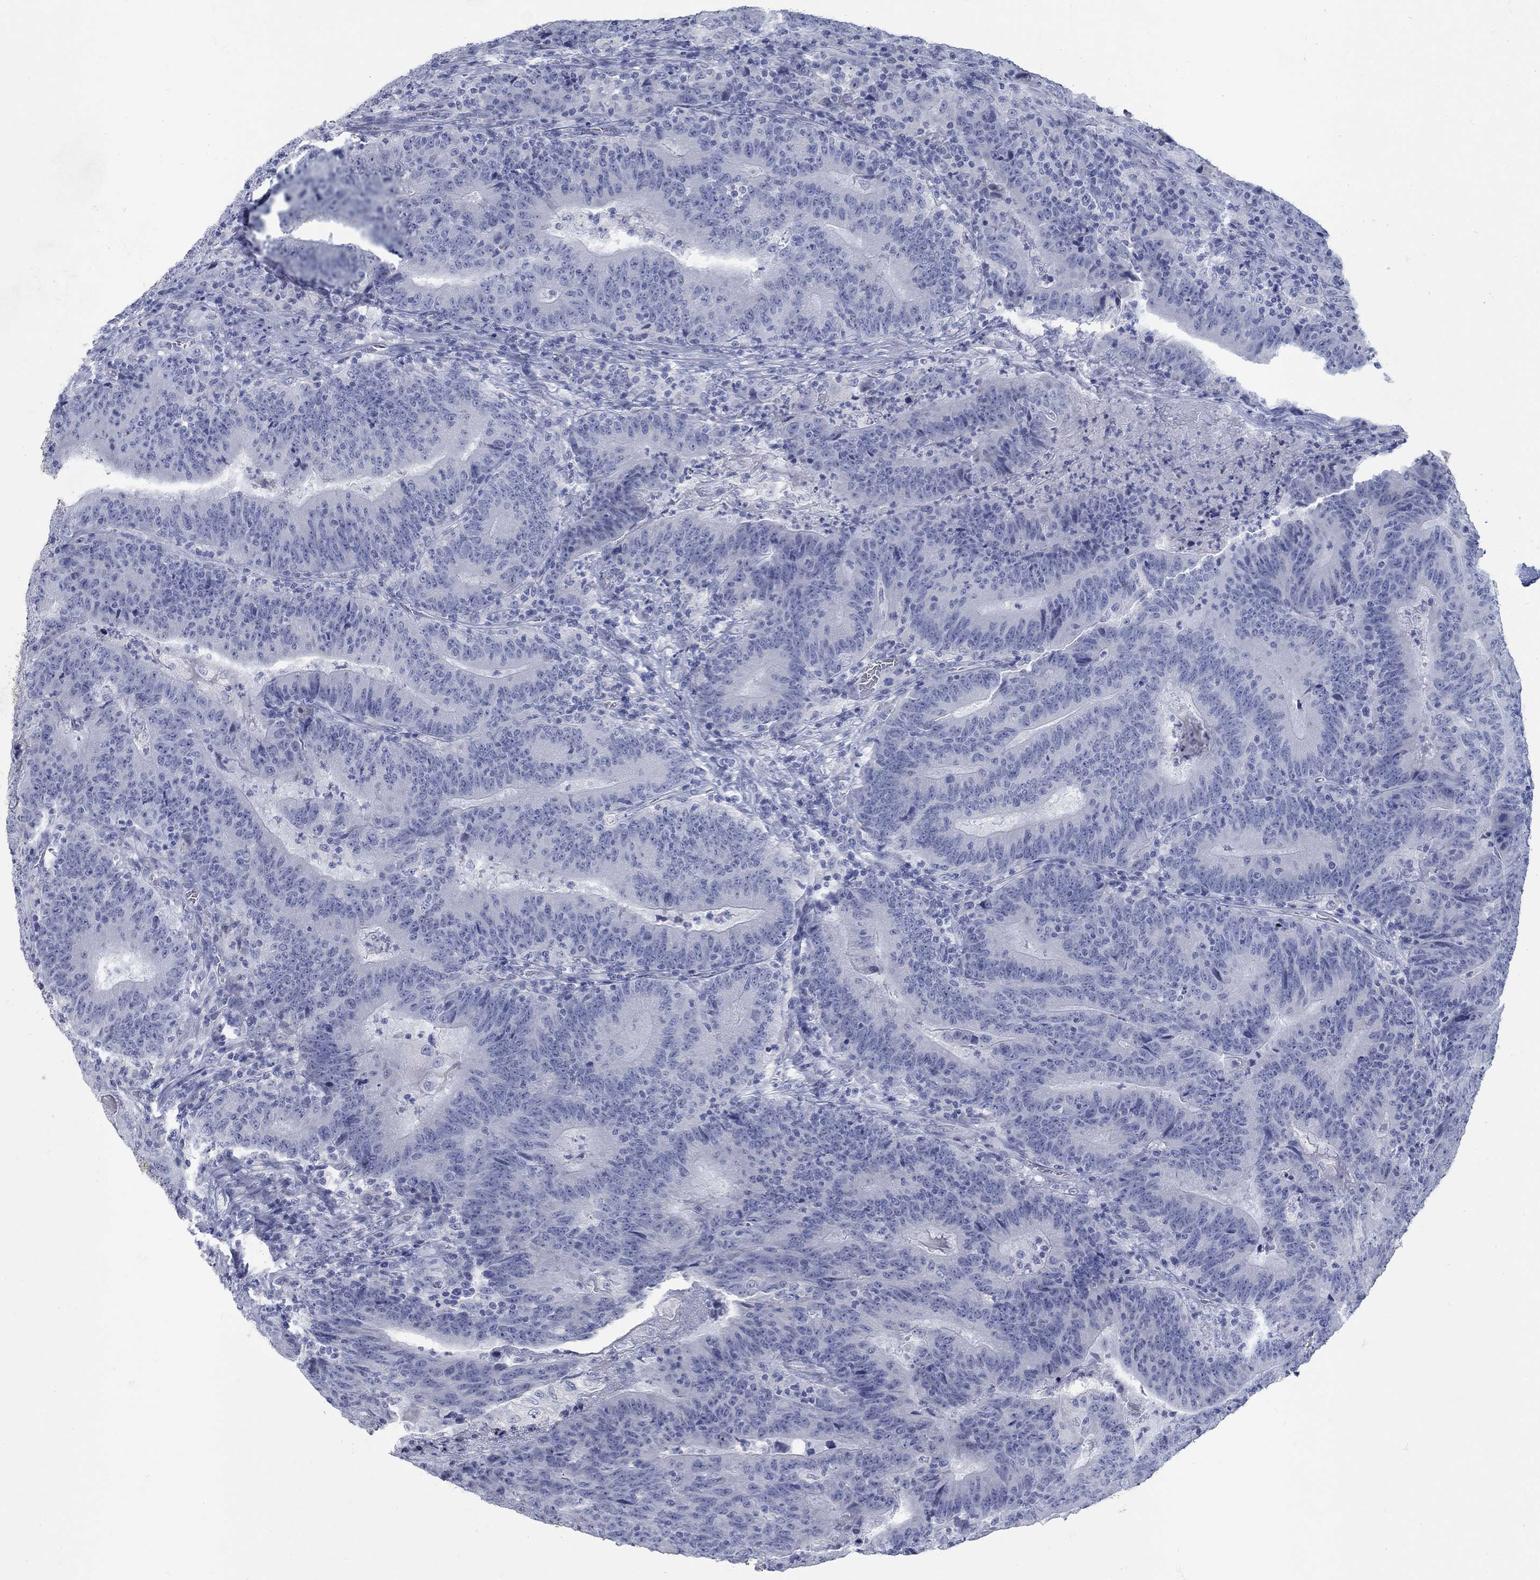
{"staining": {"intensity": "negative", "quantity": "none", "location": "none"}, "tissue": "colorectal cancer", "cell_type": "Tumor cells", "image_type": "cancer", "snomed": [{"axis": "morphology", "description": "Adenocarcinoma, NOS"}, {"axis": "topography", "description": "Colon"}], "caption": "Adenocarcinoma (colorectal) was stained to show a protein in brown. There is no significant expression in tumor cells. (Immunohistochemistry (ihc), brightfield microscopy, high magnification).", "gene": "RFTN2", "patient": {"sex": "female", "age": 75}}